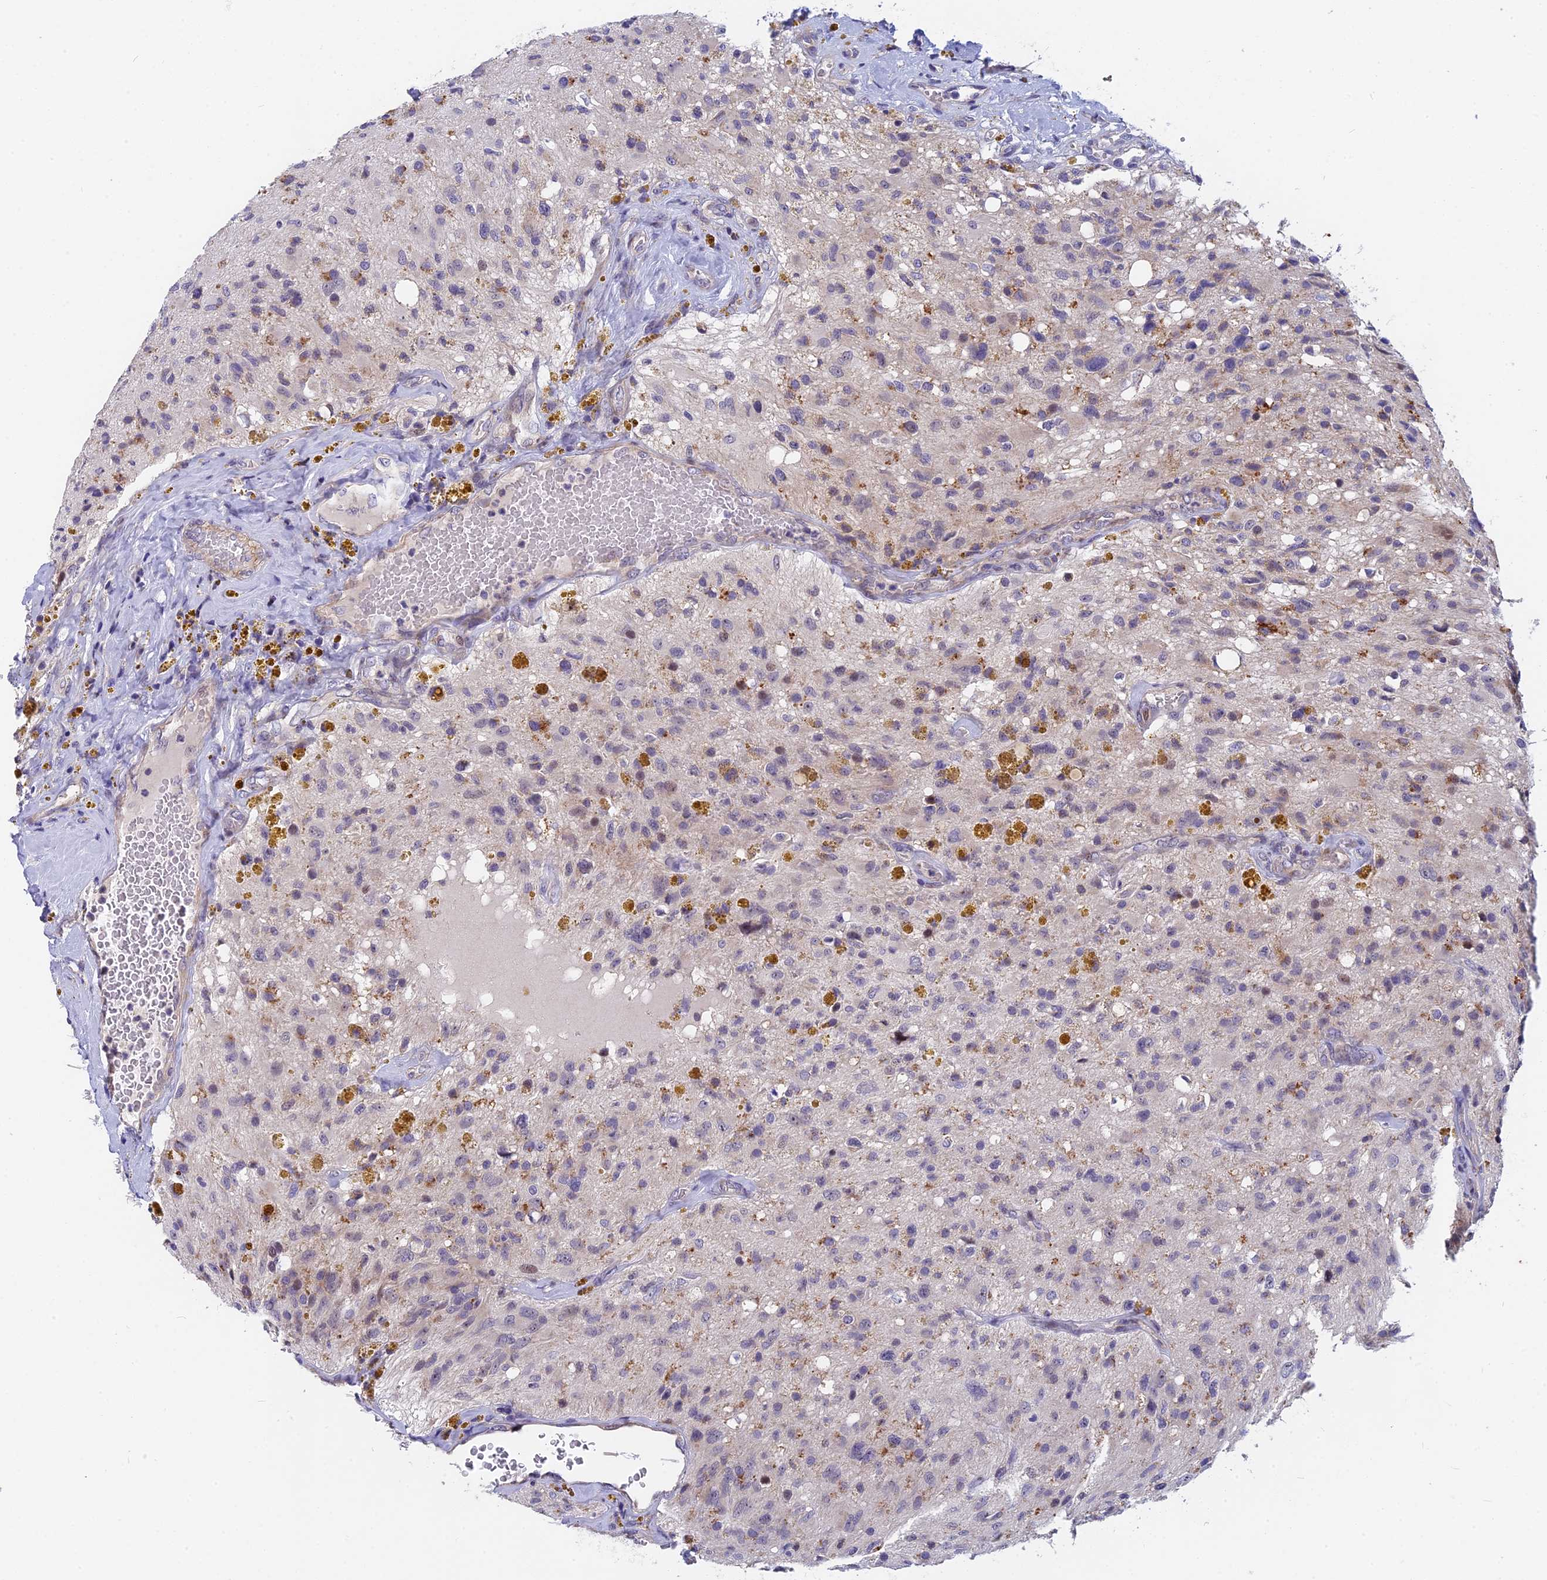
{"staining": {"intensity": "negative", "quantity": "none", "location": "none"}, "tissue": "glioma", "cell_type": "Tumor cells", "image_type": "cancer", "snomed": [{"axis": "morphology", "description": "Glioma, malignant, High grade"}, {"axis": "topography", "description": "Brain"}], "caption": "The IHC histopathology image has no significant staining in tumor cells of malignant high-grade glioma tissue. Brightfield microscopy of immunohistochemistry stained with DAB (3,3'-diaminobenzidine) (brown) and hematoxylin (blue), captured at high magnification.", "gene": "ANKRD34B", "patient": {"sex": "male", "age": 69}}